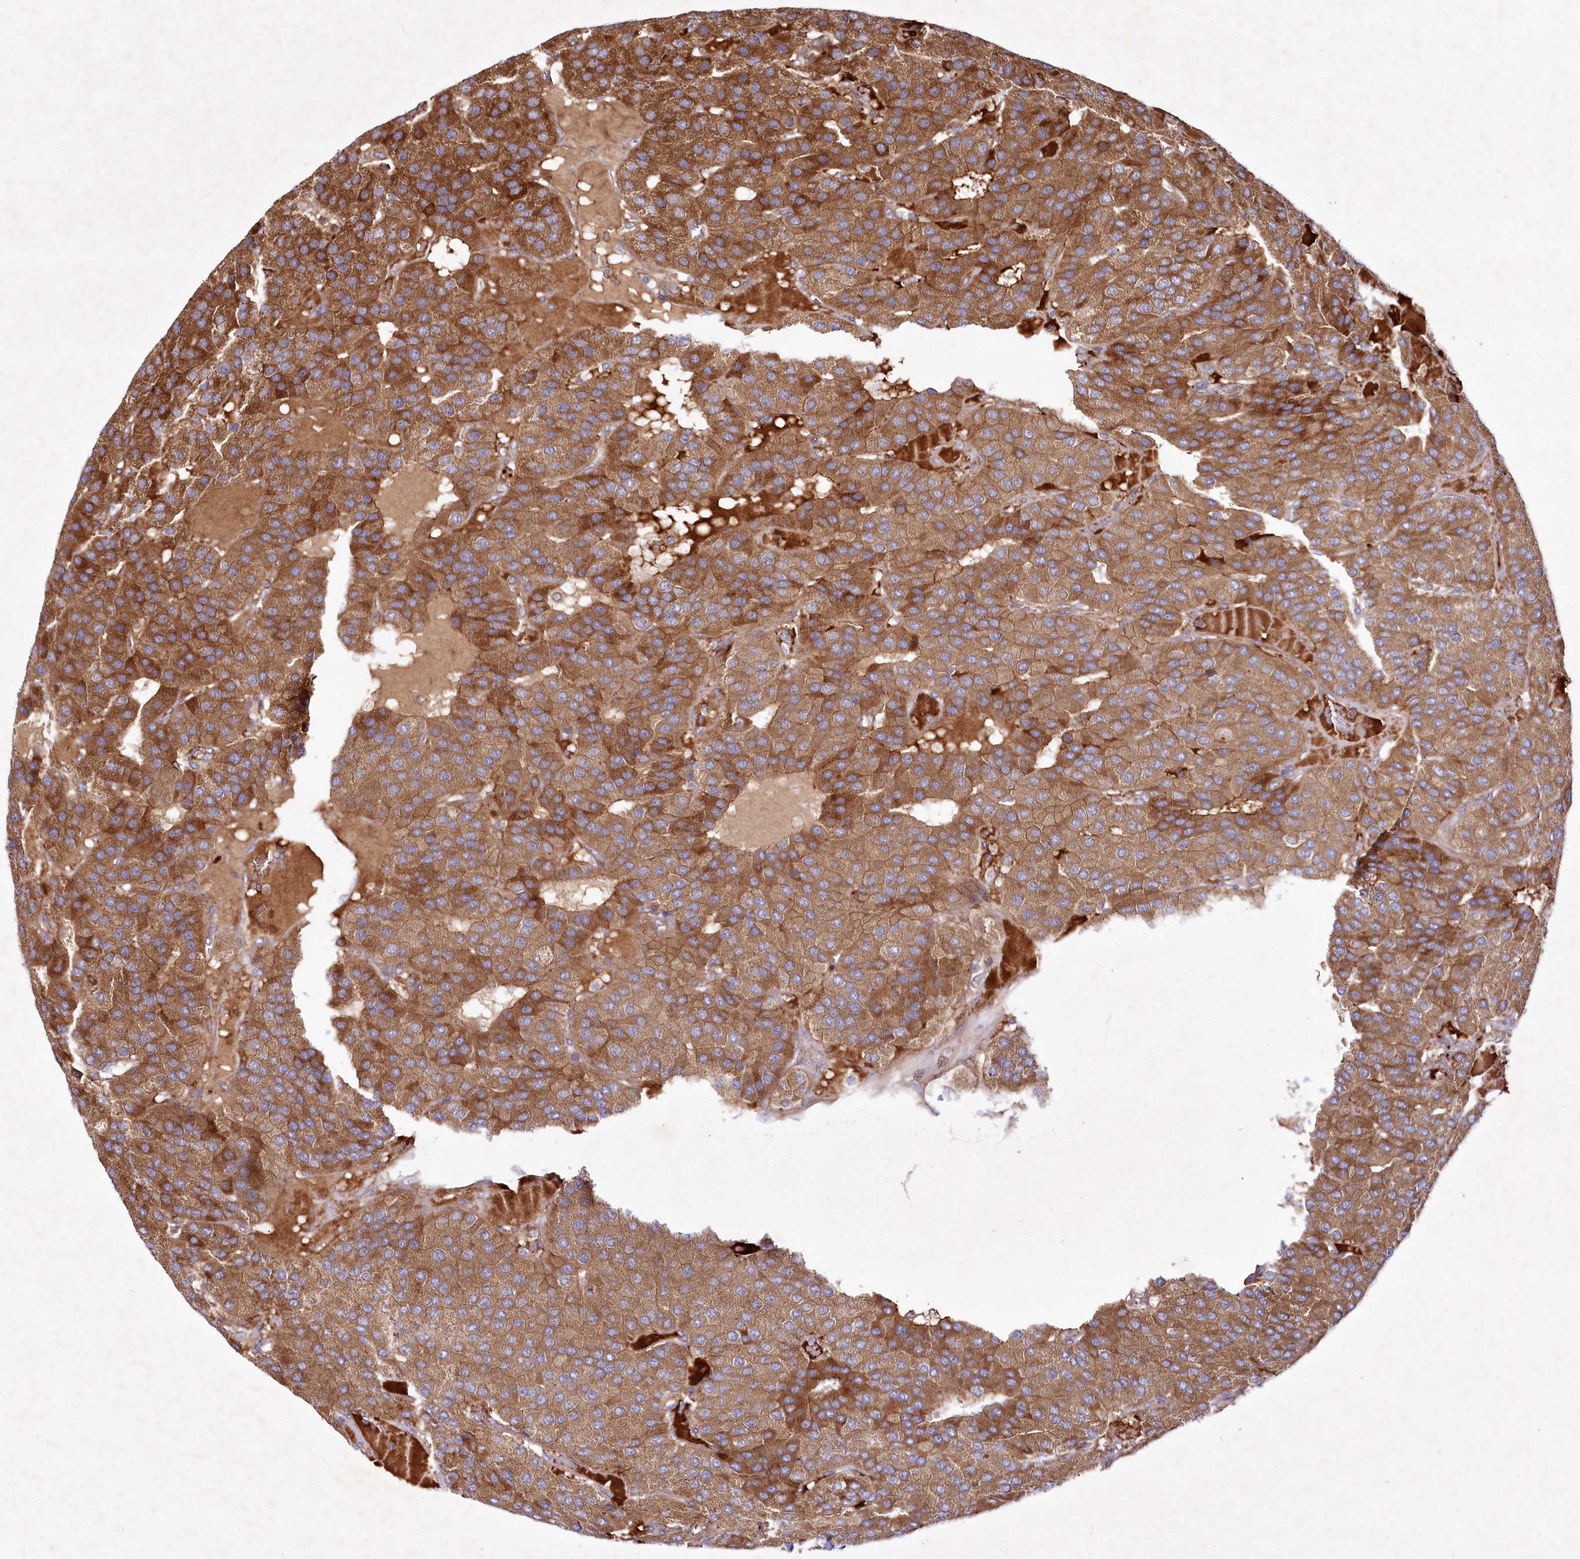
{"staining": {"intensity": "moderate", "quantity": ">75%", "location": "cytoplasmic/membranous"}, "tissue": "parathyroid gland", "cell_type": "Glandular cells", "image_type": "normal", "snomed": [{"axis": "morphology", "description": "Normal tissue, NOS"}, {"axis": "morphology", "description": "Adenoma, NOS"}, {"axis": "topography", "description": "Parathyroid gland"}], "caption": "Immunohistochemistry (IHC) image of benign parathyroid gland: parathyroid gland stained using immunohistochemistry (IHC) demonstrates medium levels of moderate protein expression localized specifically in the cytoplasmic/membranous of glandular cells, appearing as a cytoplasmic/membranous brown color.", "gene": "PSTK", "patient": {"sex": "female", "age": 86}}